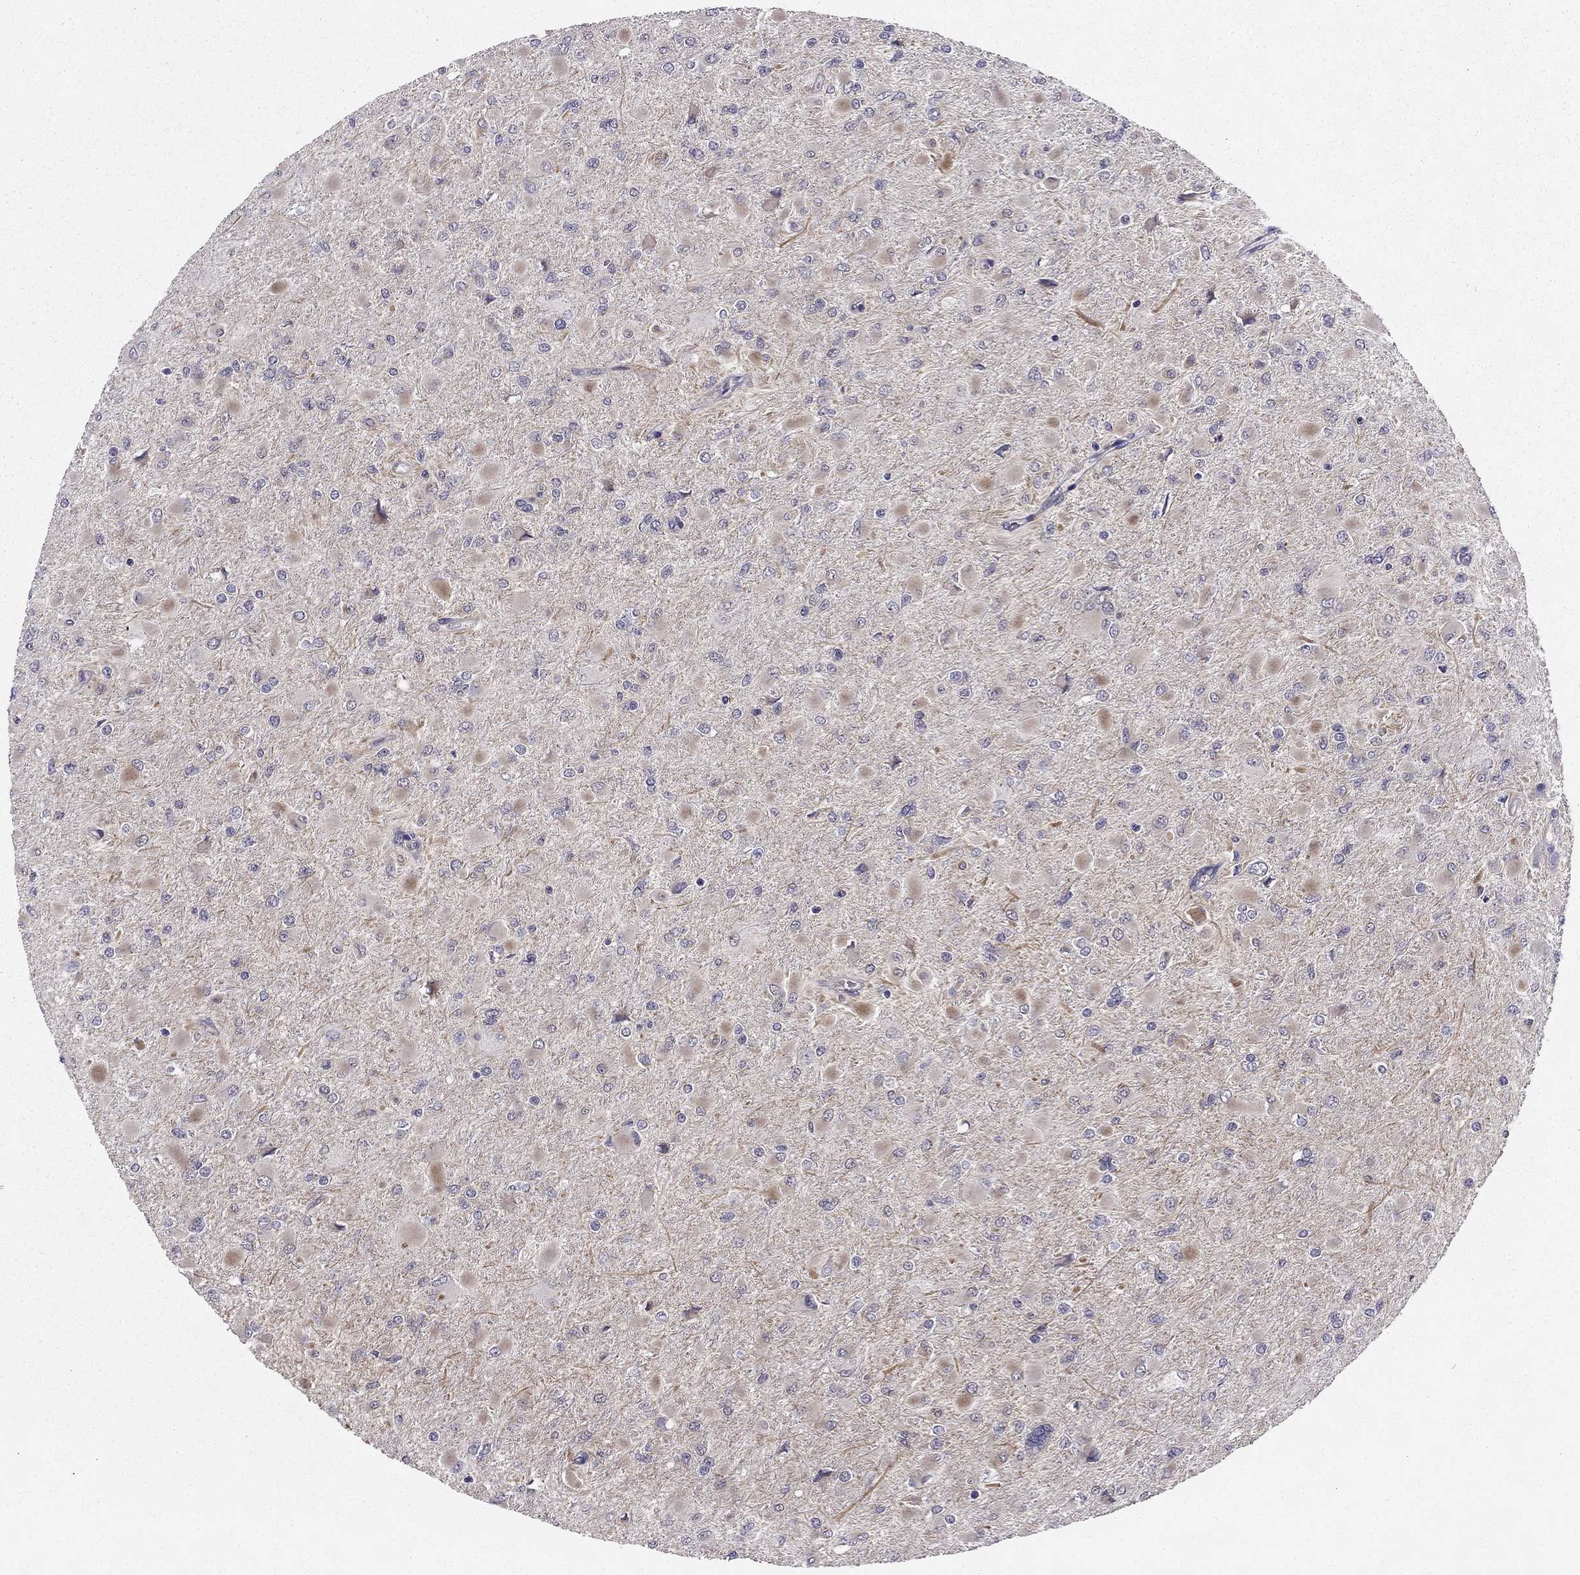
{"staining": {"intensity": "negative", "quantity": "none", "location": "none"}, "tissue": "glioma", "cell_type": "Tumor cells", "image_type": "cancer", "snomed": [{"axis": "morphology", "description": "Glioma, malignant, High grade"}, {"axis": "topography", "description": "Cerebral cortex"}], "caption": "An image of glioma stained for a protein reveals no brown staining in tumor cells.", "gene": "ARHGEF28", "patient": {"sex": "female", "age": 36}}